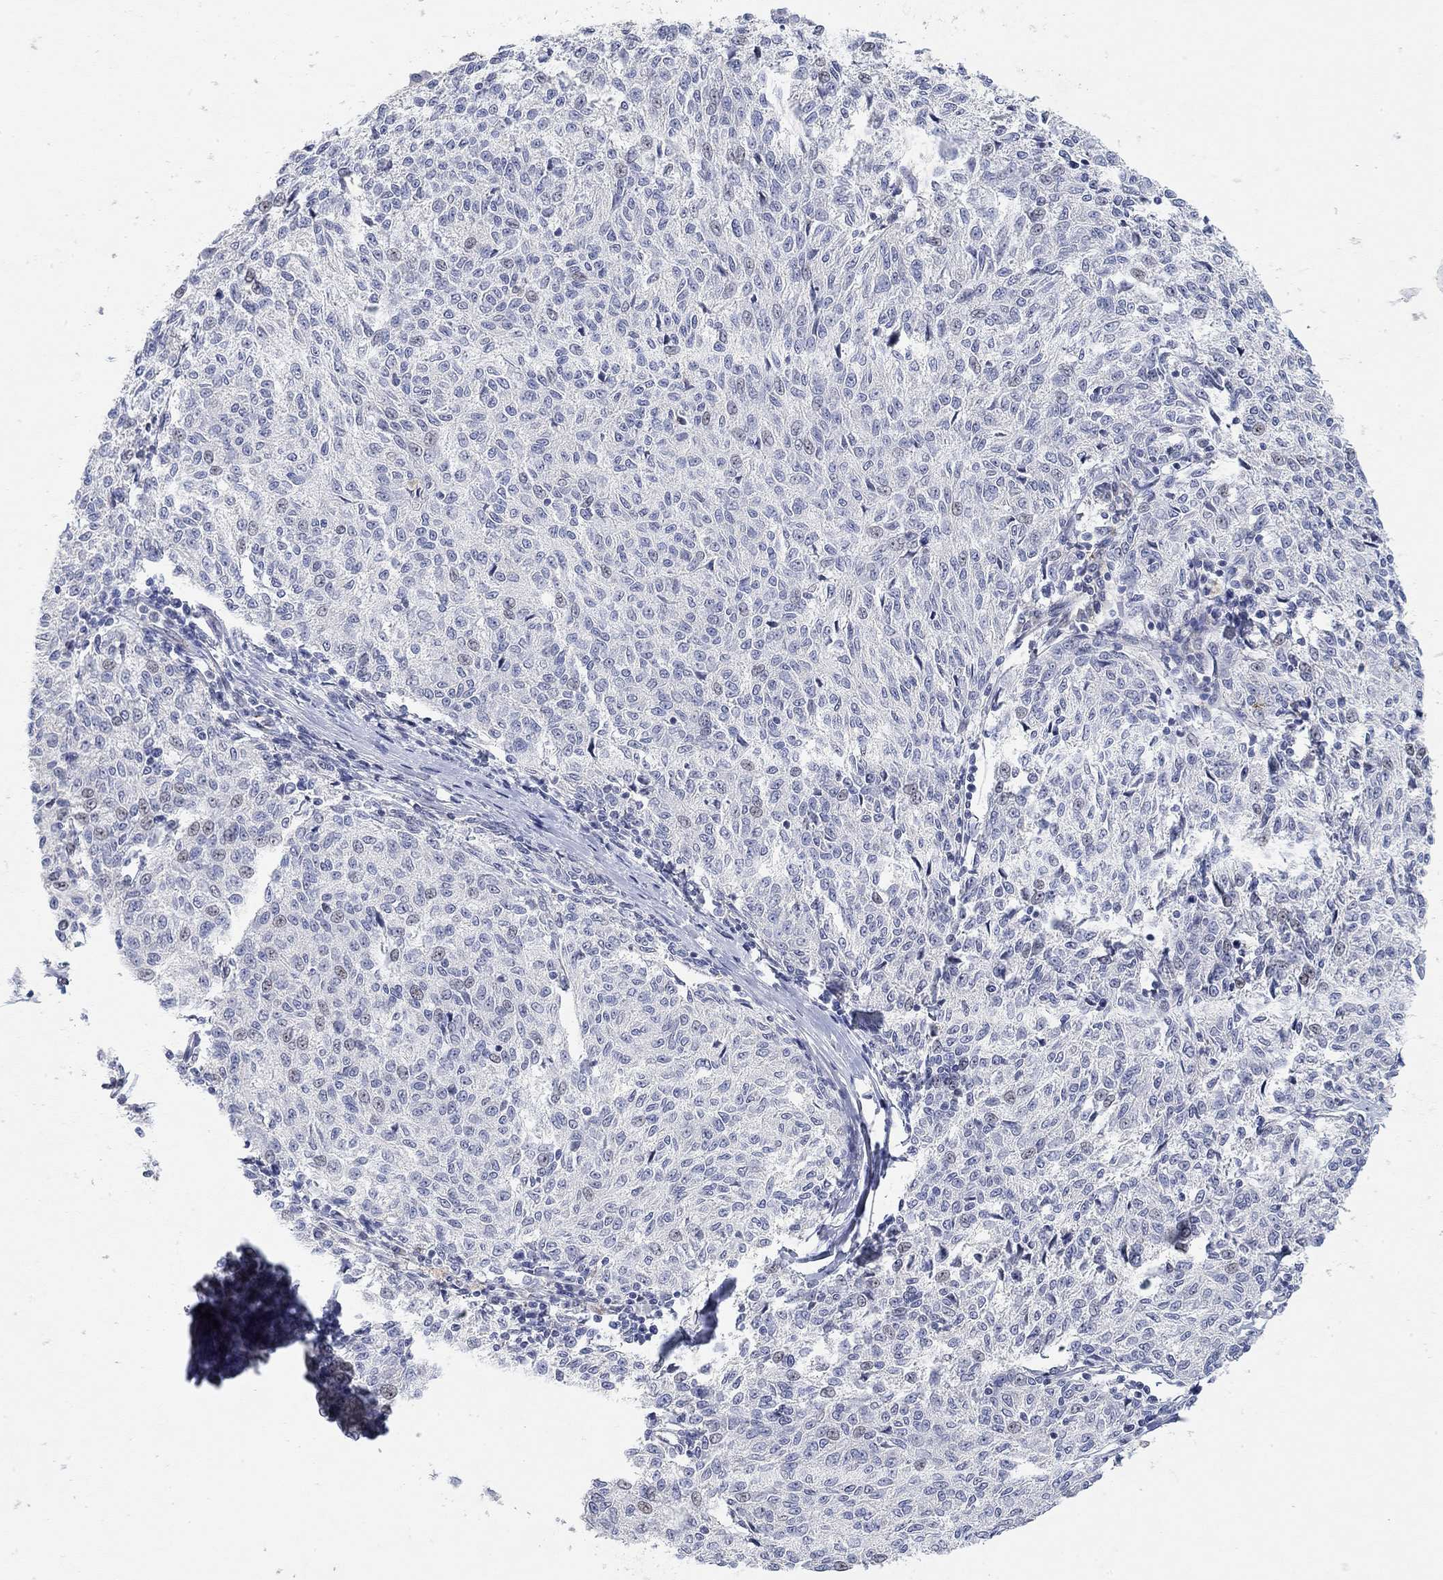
{"staining": {"intensity": "negative", "quantity": "none", "location": "none"}, "tissue": "melanoma", "cell_type": "Tumor cells", "image_type": "cancer", "snomed": [{"axis": "morphology", "description": "Malignant melanoma, NOS"}, {"axis": "topography", "description": "Skin"}], "caption": "DAB immunohistochemical staining of human malignant melanoma demonstrates no significant positivity in tumor cells. The staining was performed using DAB to visualize the protein expression in brown, while the nuclei were stained in blue with hematoxylin (Magnification: 20x).", "gene": "VAT1L", "patient": {"sex": "female", "age": 72}}